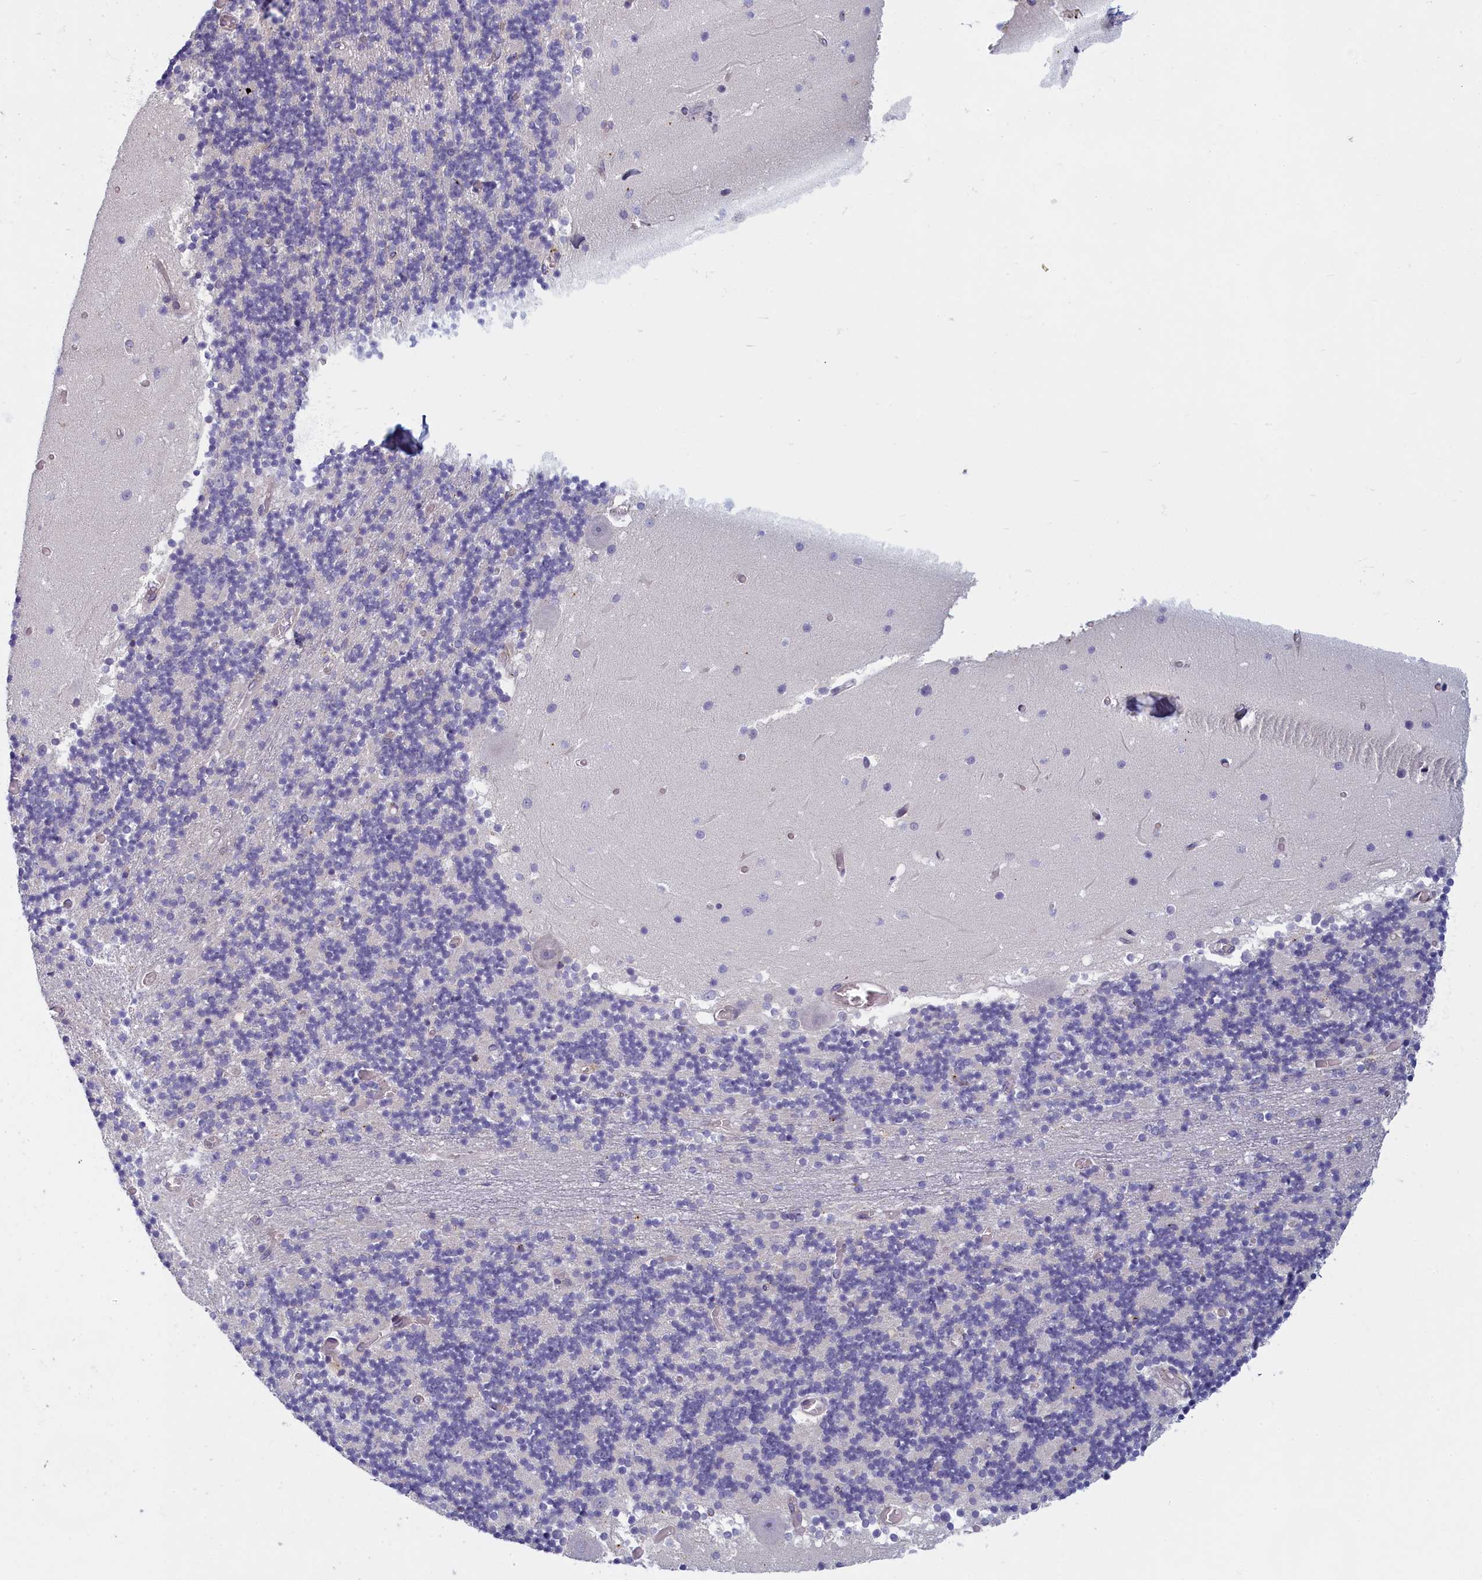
{"staining": {"intensity": "negative", "quantity": "none", "location": "none"}, "tissue": "cerebellum", "cell_type": "Cells in granular layer", "image_type": "normal", "snomed": [{"axis": "morphology", "description": "Normal tissue, NOS"}, {"axis": "topography", "description": "Cerebellum"}], "caption": "Immunohistochemistry (IHC) image of benign human cerebellum stained for a protein (brown), which shows no staining in cells in granular layer.", "gene": "NOL10", "patient": {"sex": "female", "age": 28}}